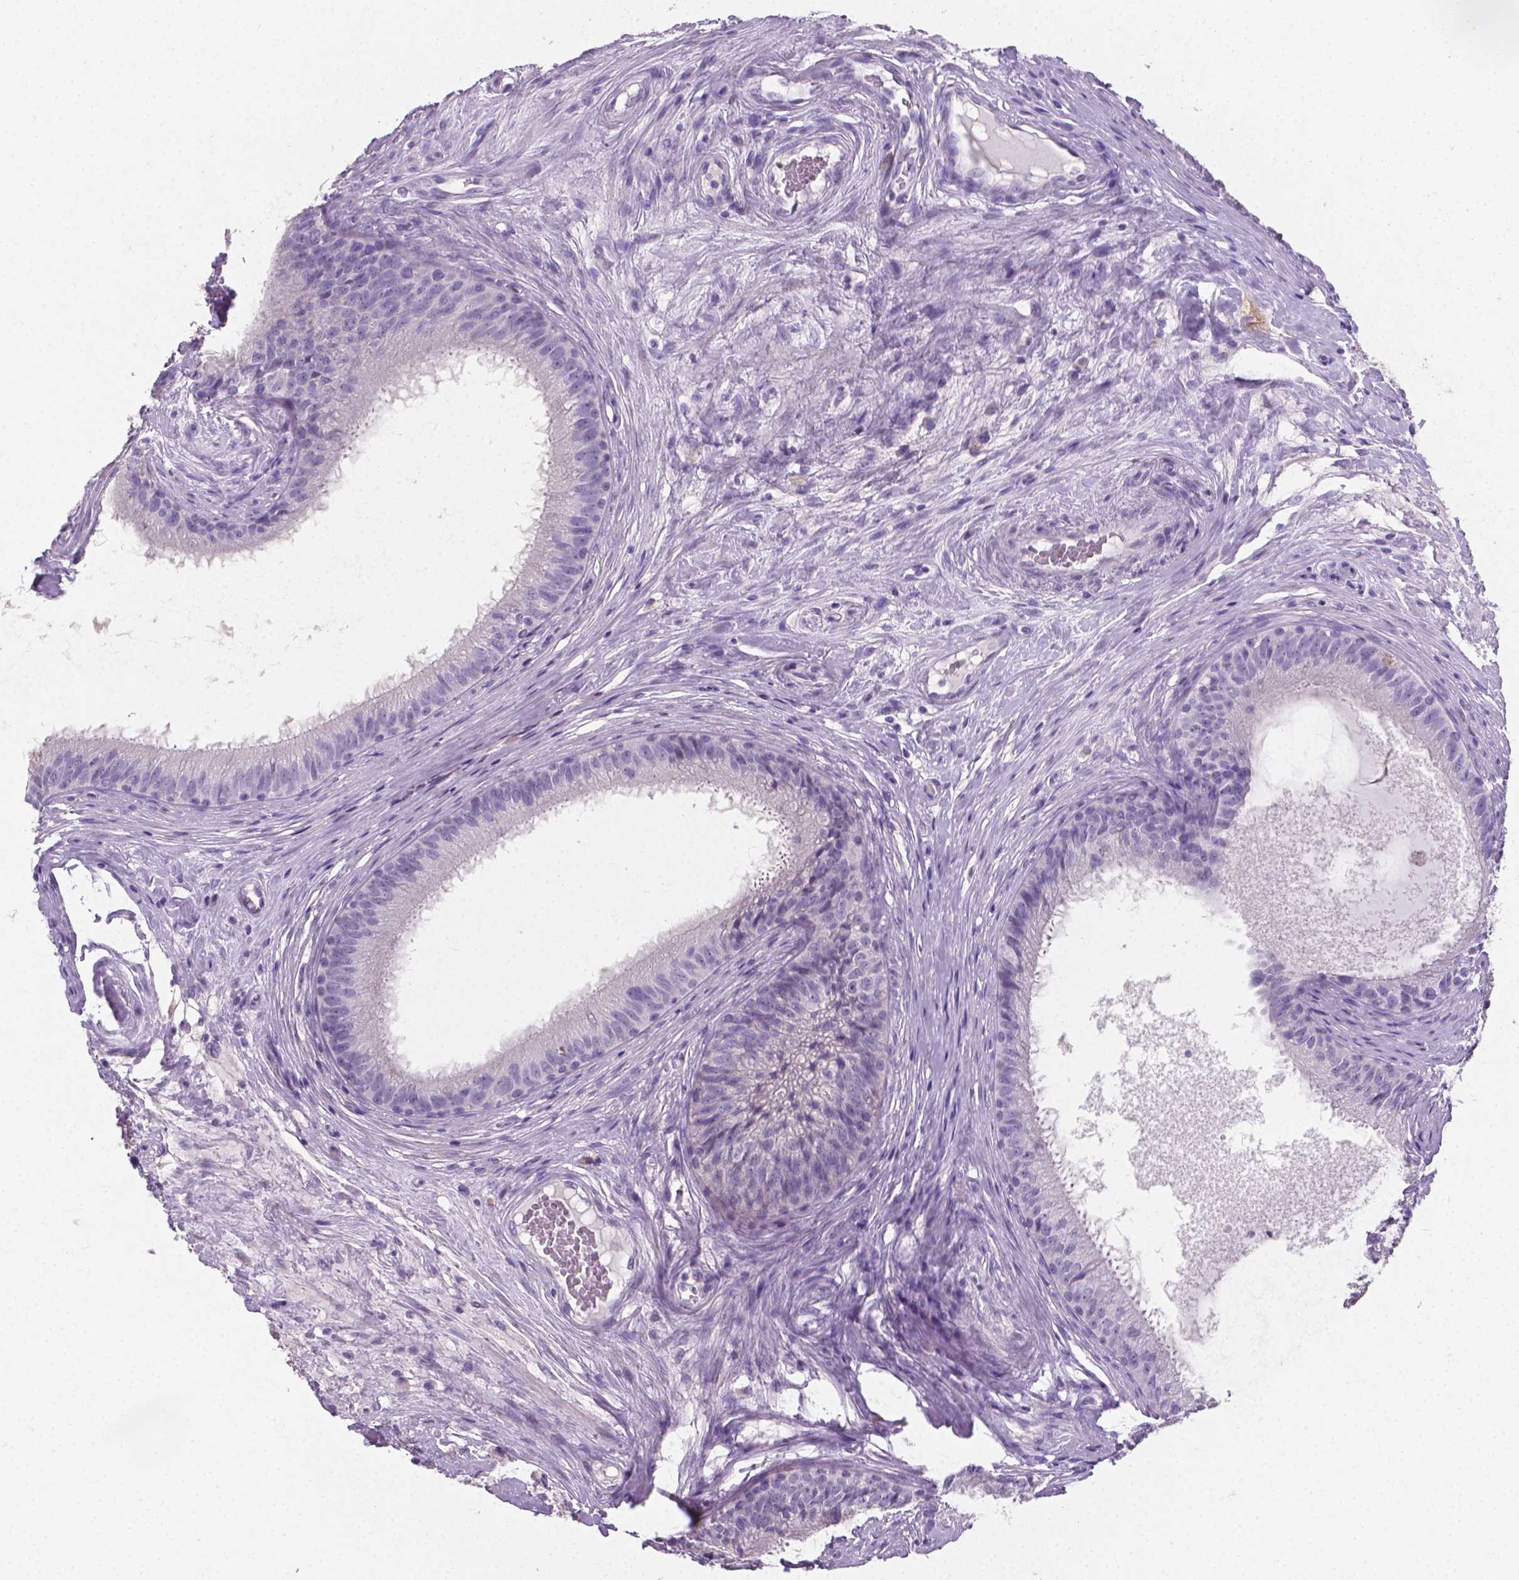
{"staining": {"intensity": "negative", "quantity": "none", "location": "none"}, "tissue": "epididymis", "cell_type": "Glandular cells", "image_type": "normal", "snomed": [{"axis": "morphology", "description": "Normal tissue, NOS"}, {"axis": "topography", "description": "Epididymis"}], "caption": "IHC histopathology image of unremarkable human epididymis stained for a protein (brown), which displays no staining in glandular cells. (DAB (3,3'-diaminobenzidine) immunohistochemistry (IHC), high magnification).", "gene": "XPNPEP2", "patient": {"sex": "male", "age": 59}}